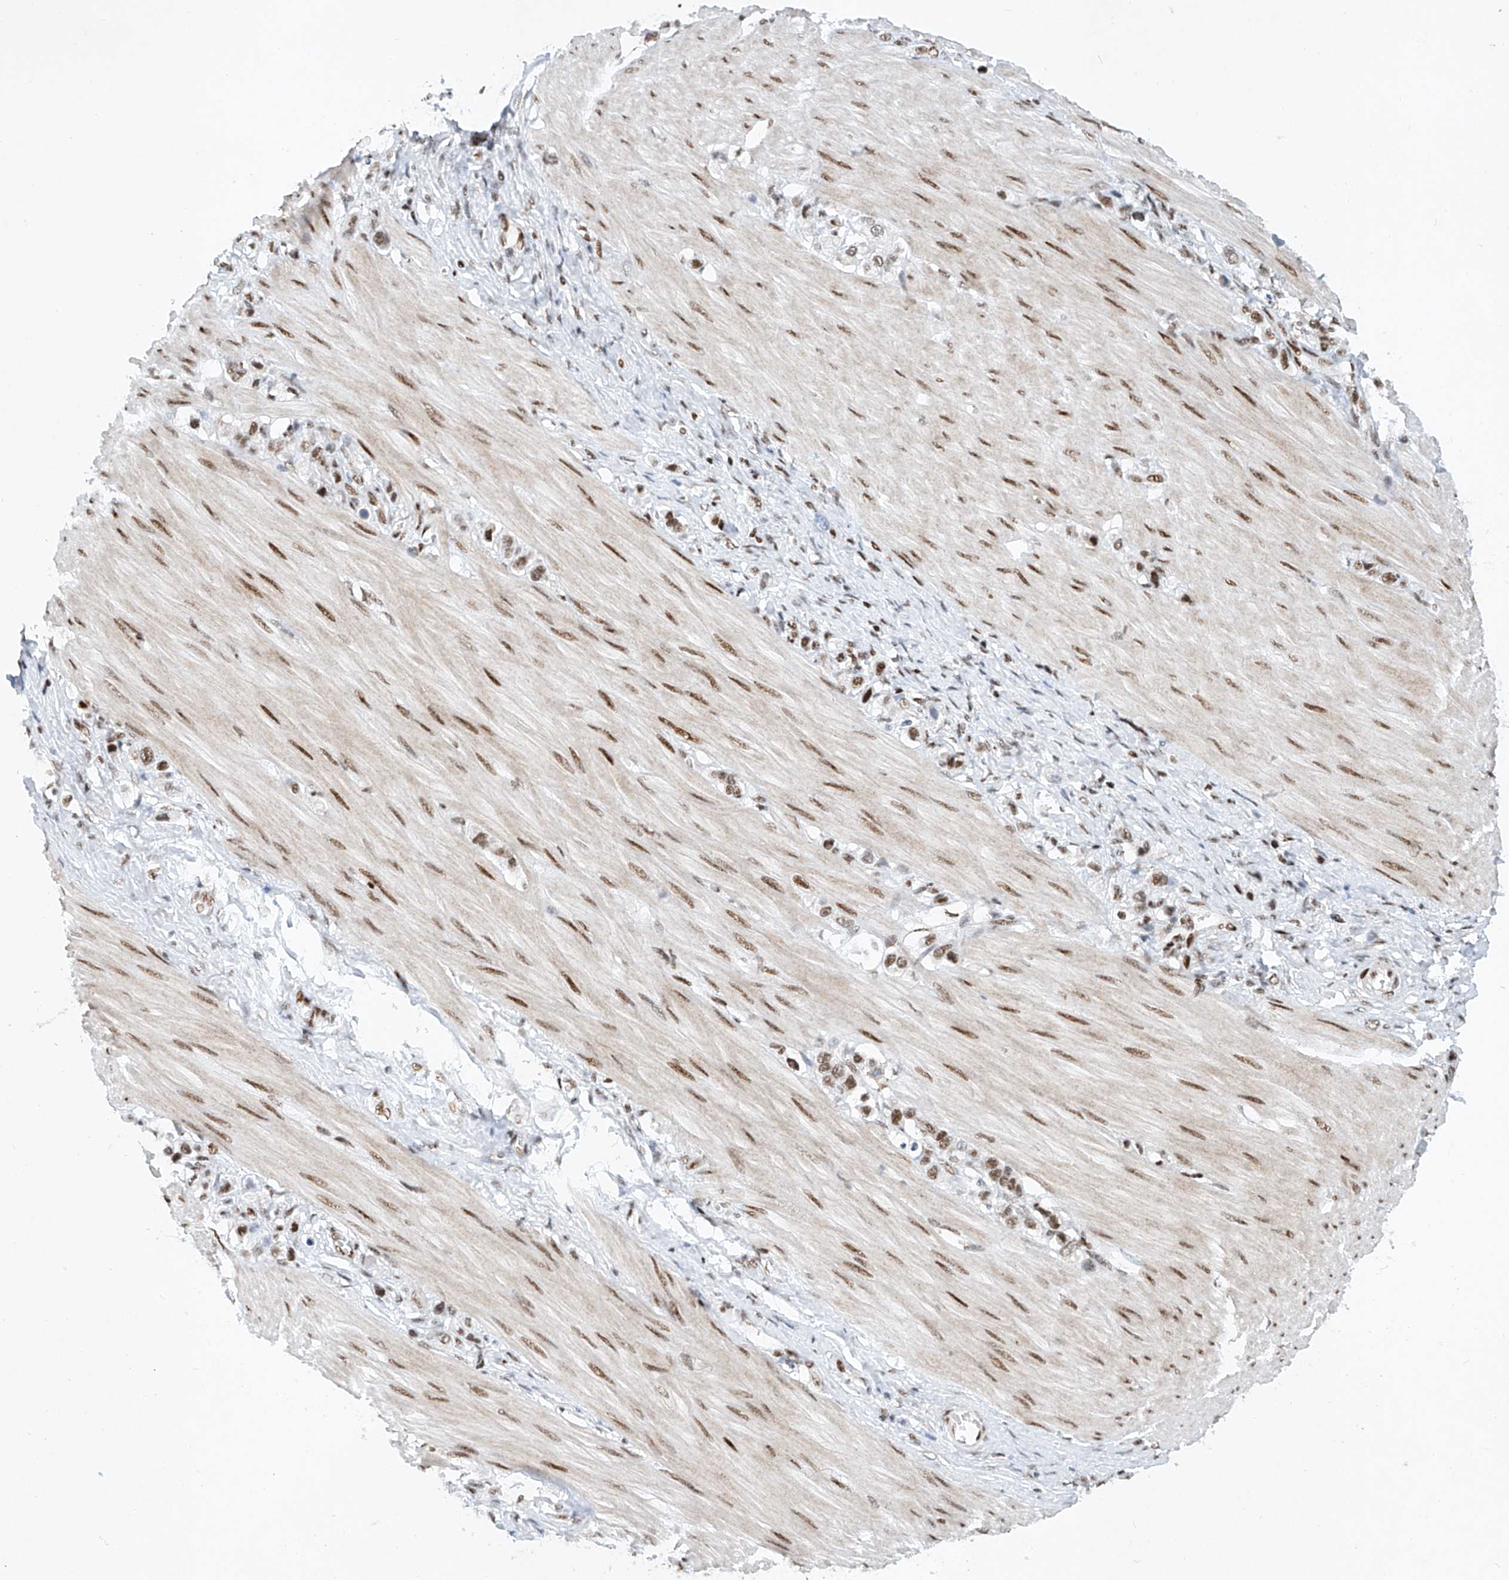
{"staining": {"intensity": "moderate", "quantity": "25%-75%", "location": "nuclear"}, "tissue": "stomach cancer", "cell_type": "Tumor cells", "image_type": "cancer", "snomed": [{"axis": "morphology", "description": "Adenocarcinoma, NOS"}, {"axis": "topography", "description": "Stomach"}], "caption": "Immunohistochemistry (IHC) (DAB (3,3'-diaminobenzidine)) staining of stomach cancer shows moderate nuclear protein positivity in approximately 25%-75% of tumor cells.", "gene": "TAF4", "patient": {"sex": "female", "age": 65}}